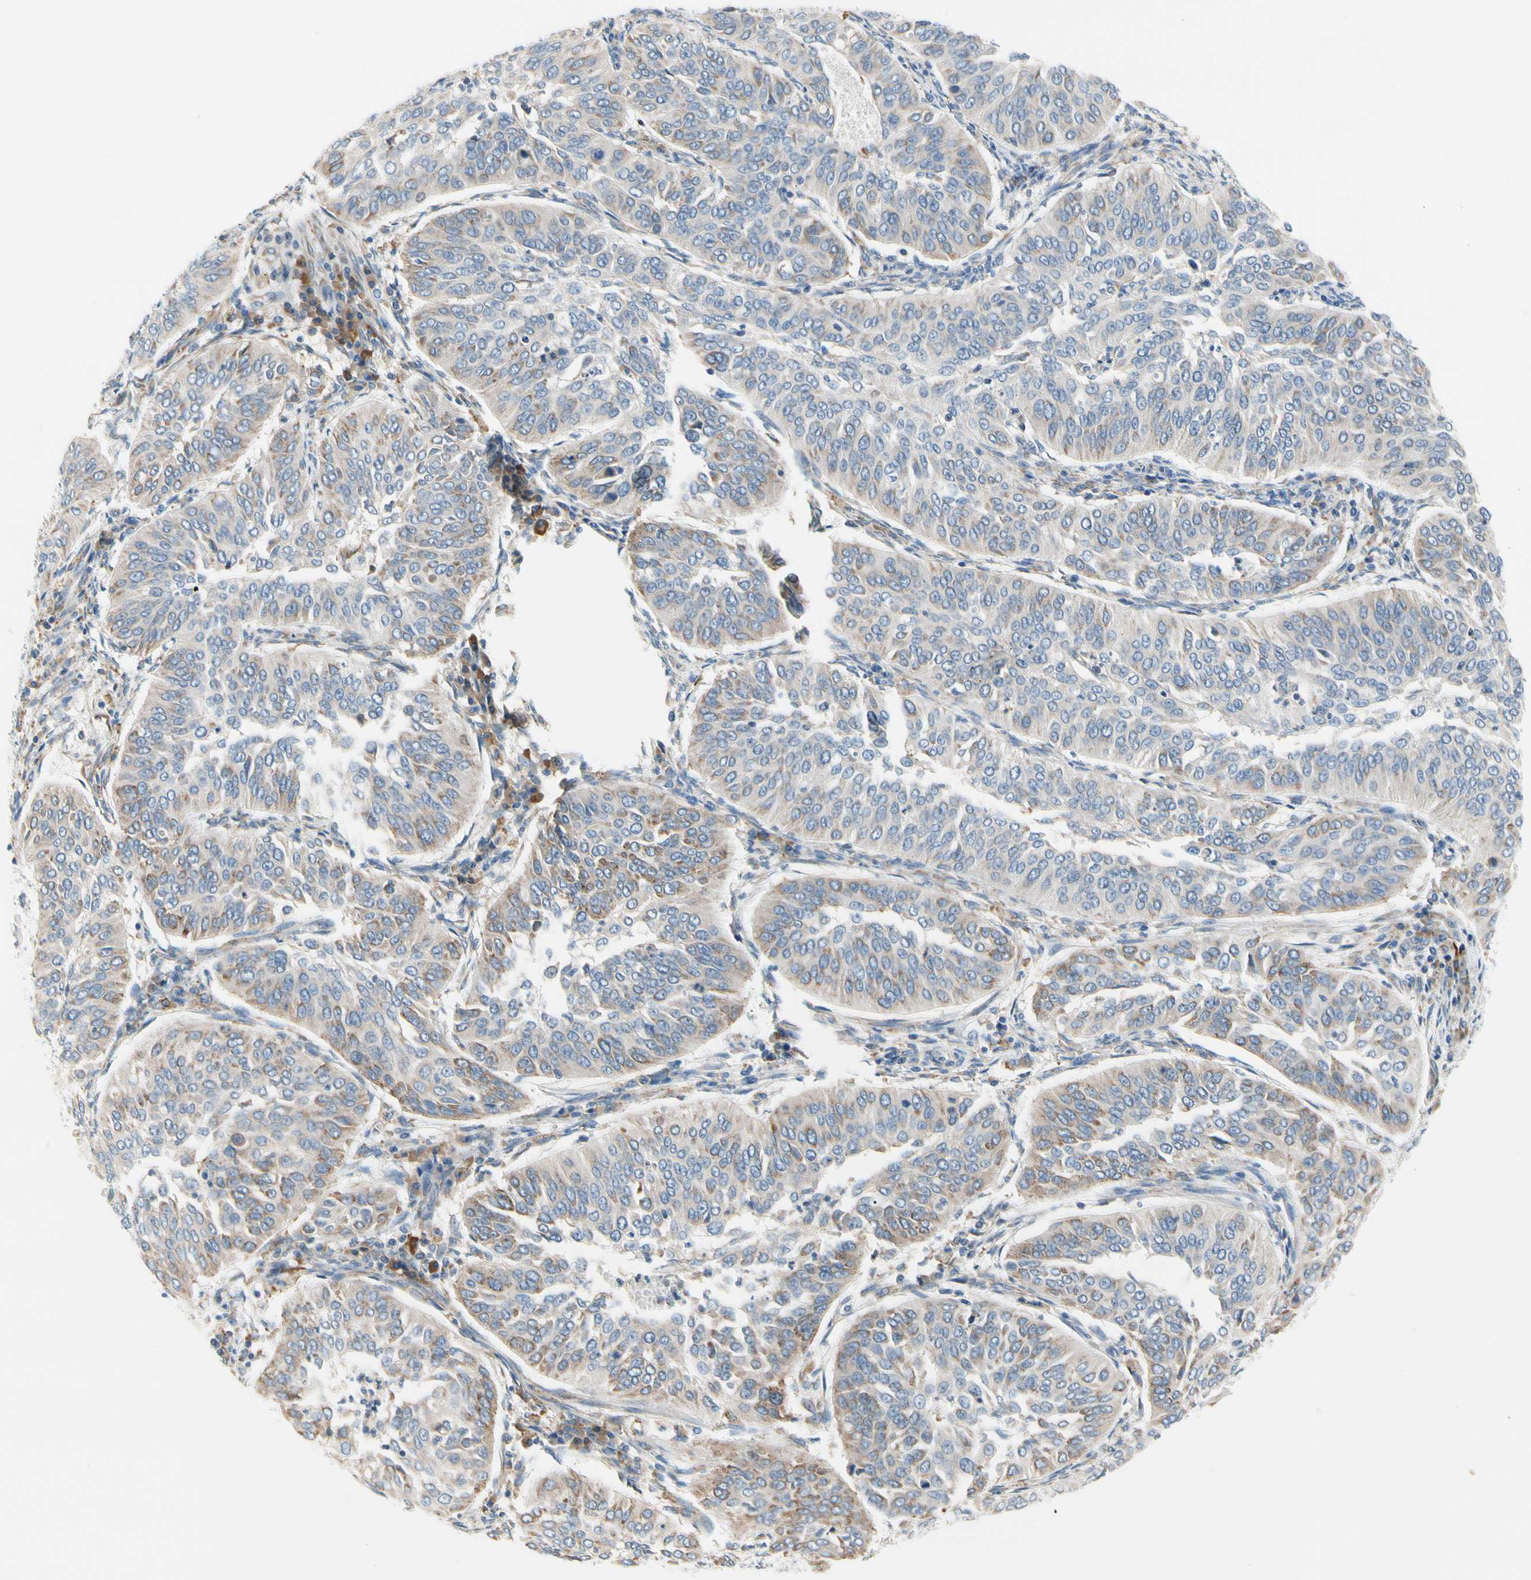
{"staining": {"intensity": "moderate", "quantity": "<25%", "location": "cytoplasmic/membranous"}, "tissue": "cervical cancer", "cell_type": "Tumor cells", "image_type": "cancer", "snomed": [{"axis": "morphology", "description": "Normal tissue, NOS"}, {"axis": "morphology", "description": "Squamous cell carcinoma, NOS"}, {"axis": "topography", "description": "Cervix"}], "caption": "Squamous cell carcinoma (cervical) was stained to show a protein in brown. There is low levels of moderate cytoplasmic/membranous positivity in about <25% of tumor cells.", "gene": "STXBP1", "patient": {"sex": "female", "age": 39}}